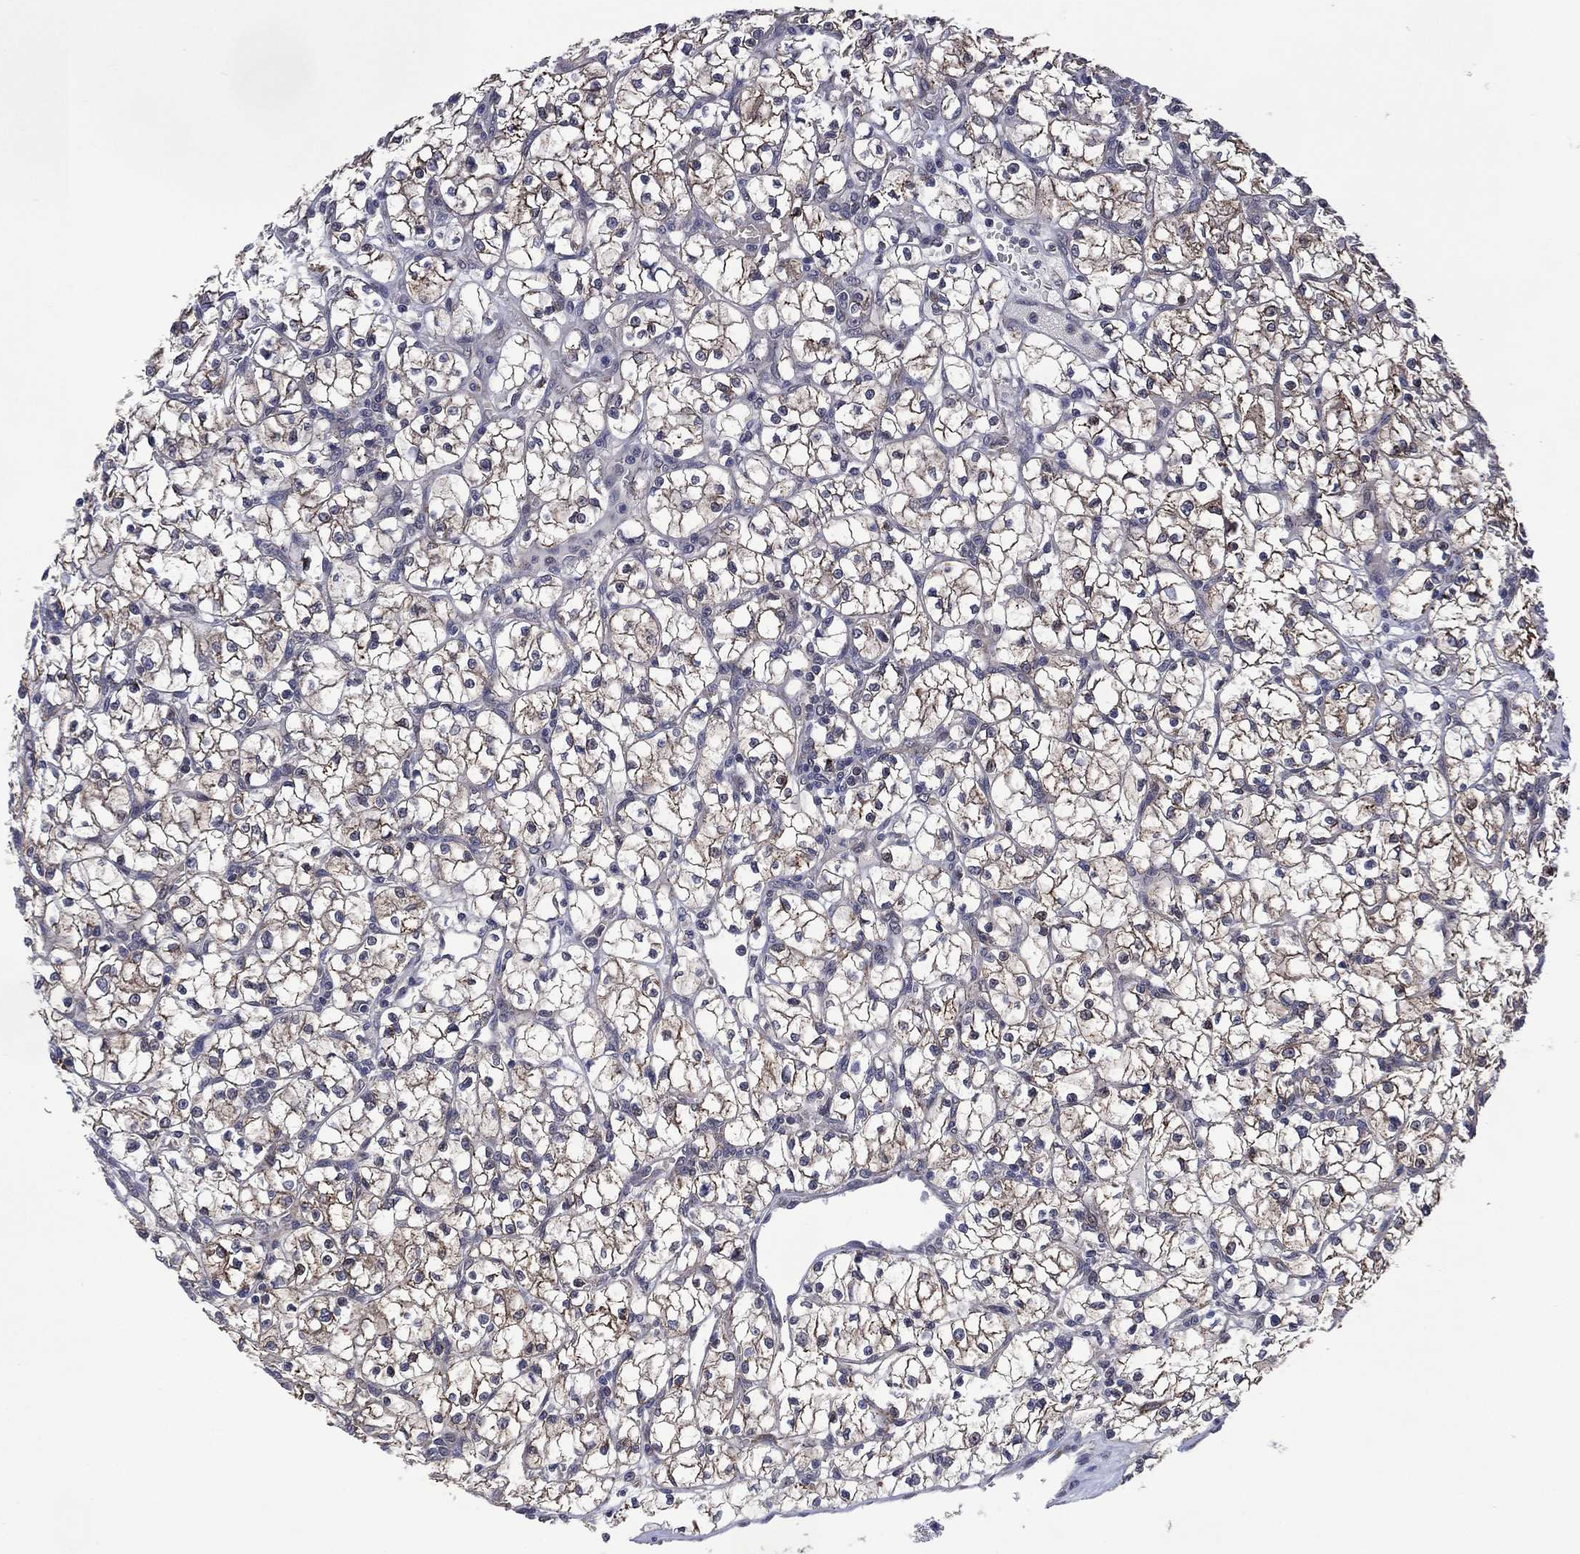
{"staining": {"intensity": "moderate", "quantity": "<25%", "location": "cytoplasmic/membranous"}, "tissue": "renal cancer", "cell_type": "Tumor cells", "image_type": "cancer", "snomed": [{"axis": "morphology", "description": "Adenocarcinoma, NOS"}, {"axis": "topography", "description": "Kidney"}], "caption": "Renal cancer (adenocarcinoma) stained with immunohistochemistry displays moderate cytoplasmic/membranous positivity in approximately <25% of tumor cells.", "gene": "HTD2", "patient": {"sex": "female", "age": 64}}